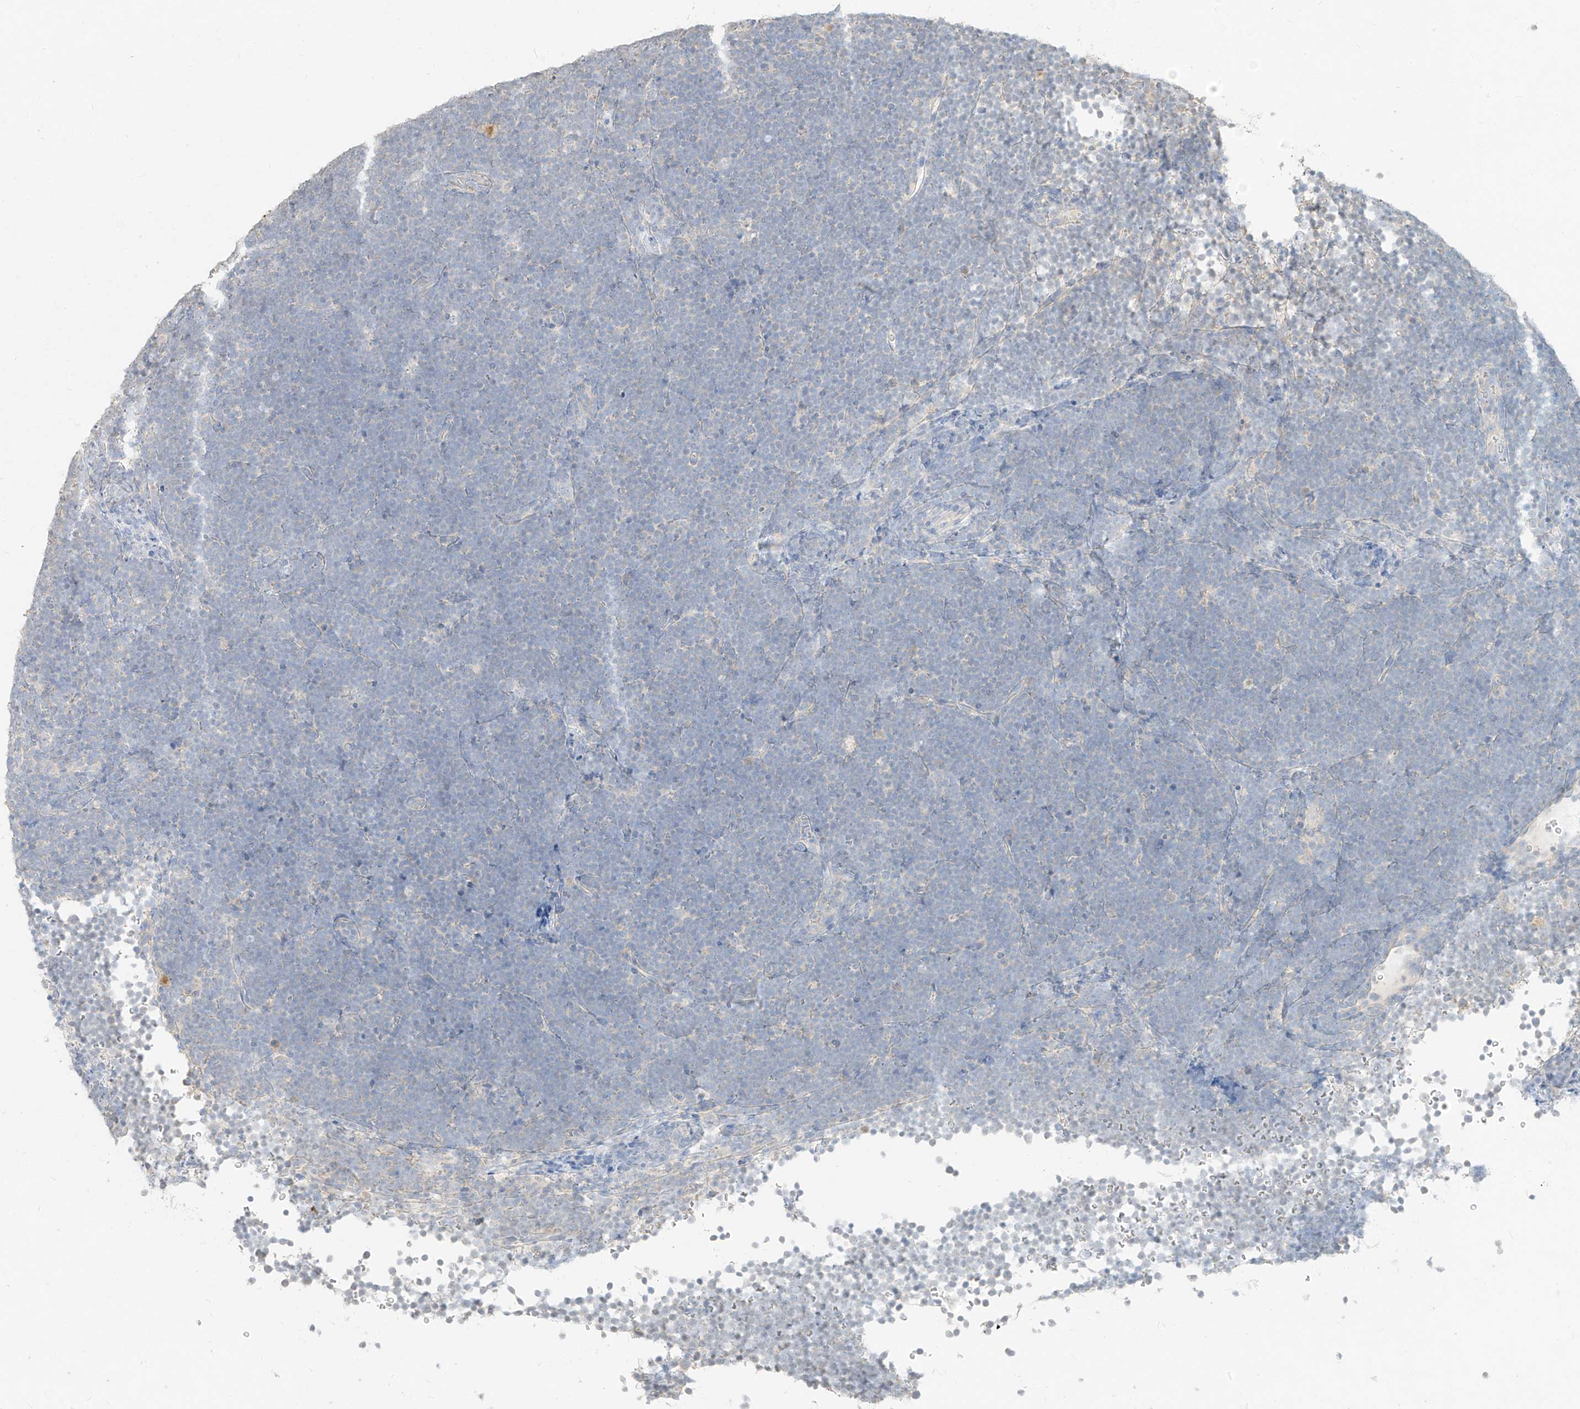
{"staining": {"intensity": "negative", "quantity": "none", "location": "none"}, "tissue": "lymphoma", "cell_type": "Tumor cells", "image_type": "cancer", "snomed": [{"axis": "morphology", "description": "Malignant lymphoma, non-Hodgkin's type, High grade"}, {"axis": "topography", "description": "Lymph node"}], "caption": "Image shows no protein positivity in tumor cells of lymphoma tissue.", "gene": "ZZEF1", "patient": {"sex": "male", "age": 13}}